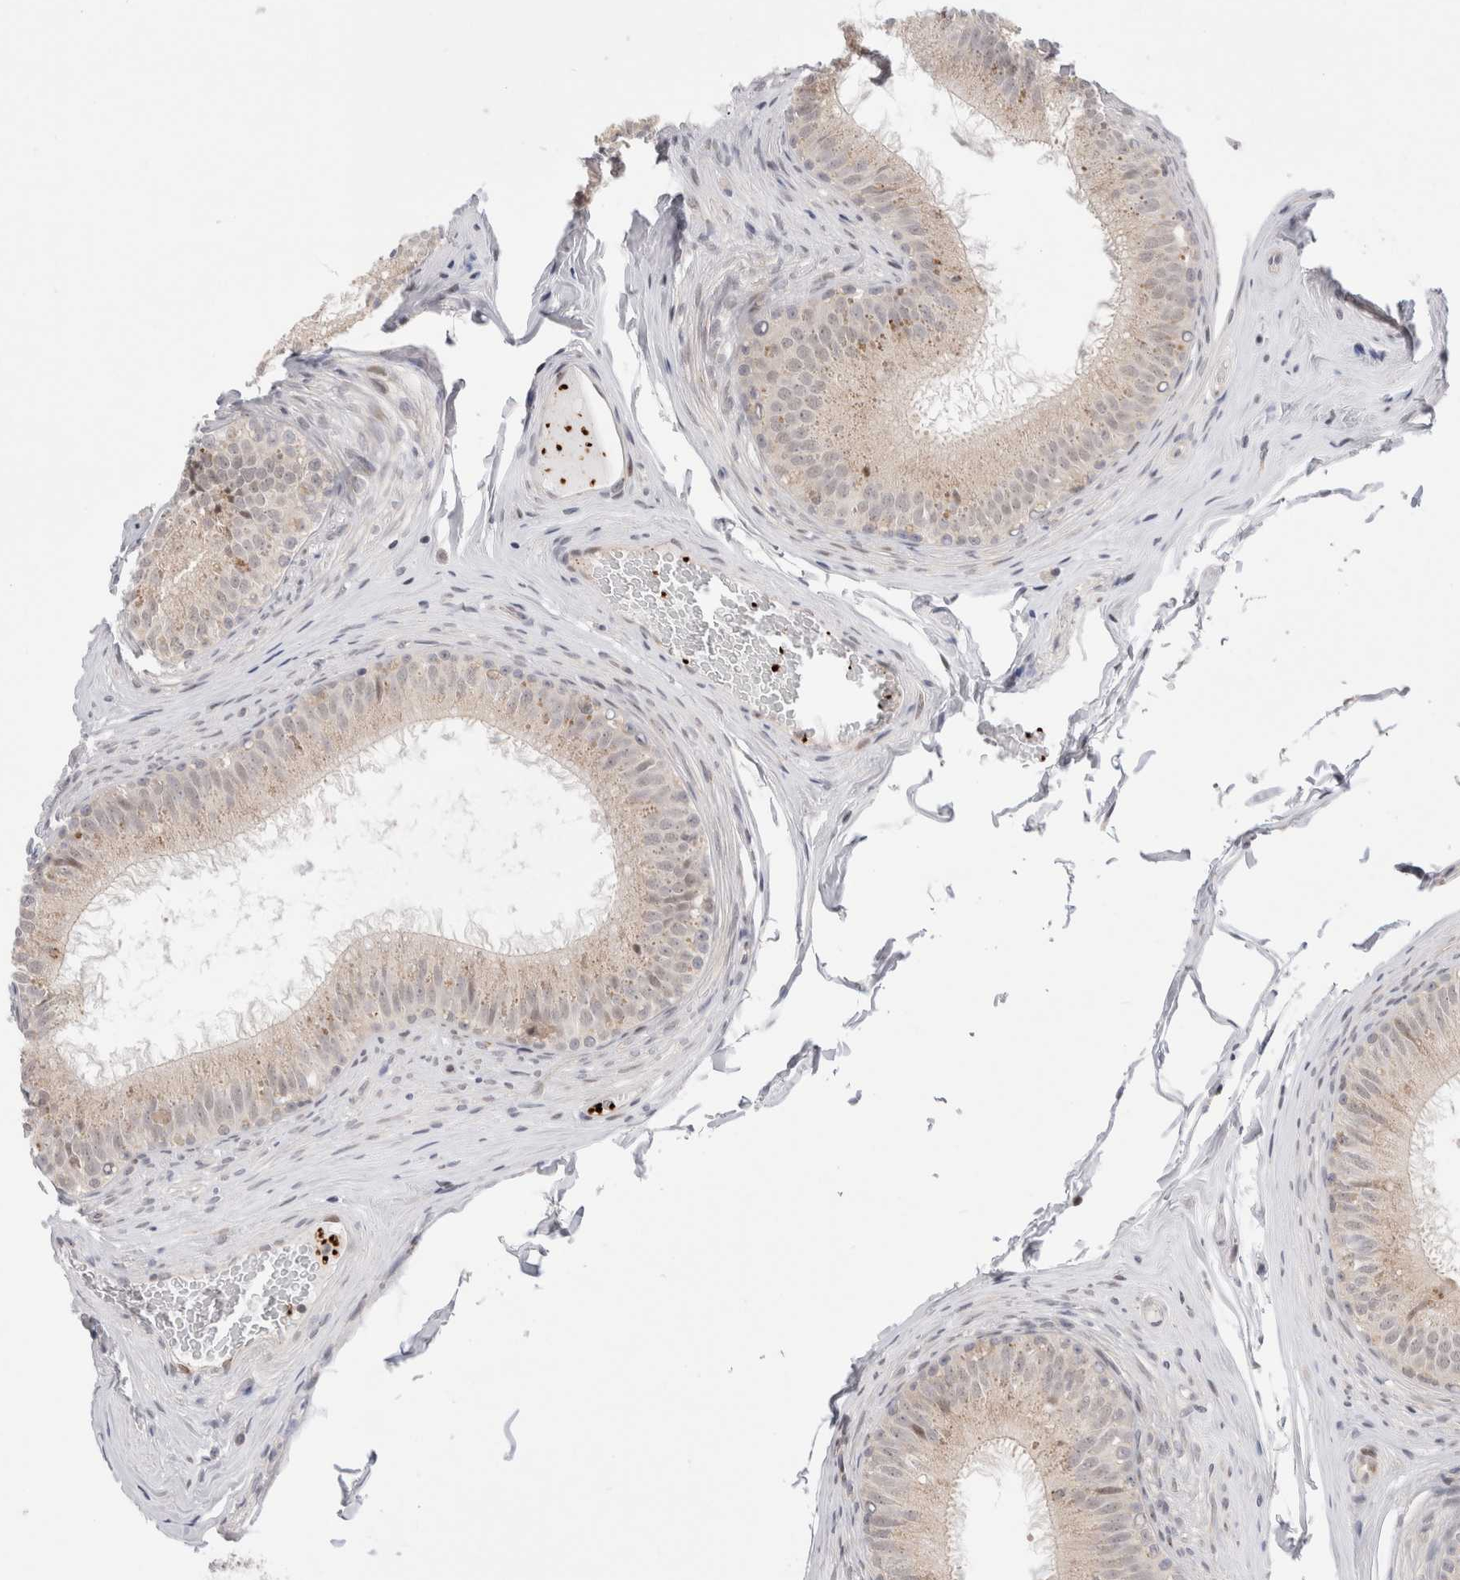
{"staining": {"intensity": "moderate", "quantity": "25%-75%", "location": "nuclear"}, "tissue": "epididymis", "cell_type": "Glandular cells", "image_type": "normal", "snomed": [{"axis": "morphology", "description": "Normal tissue, NOS"}, {"axis": "topography", "description": "Epididymis"}], "caption": "Brown immunohistochemical staining in unremarkable epididymis reveals moderate nuclear positivity in about 25%-75% of glandular cells.", "gene": "VPS28", "patient": {"sex": "male", "age": 32}}